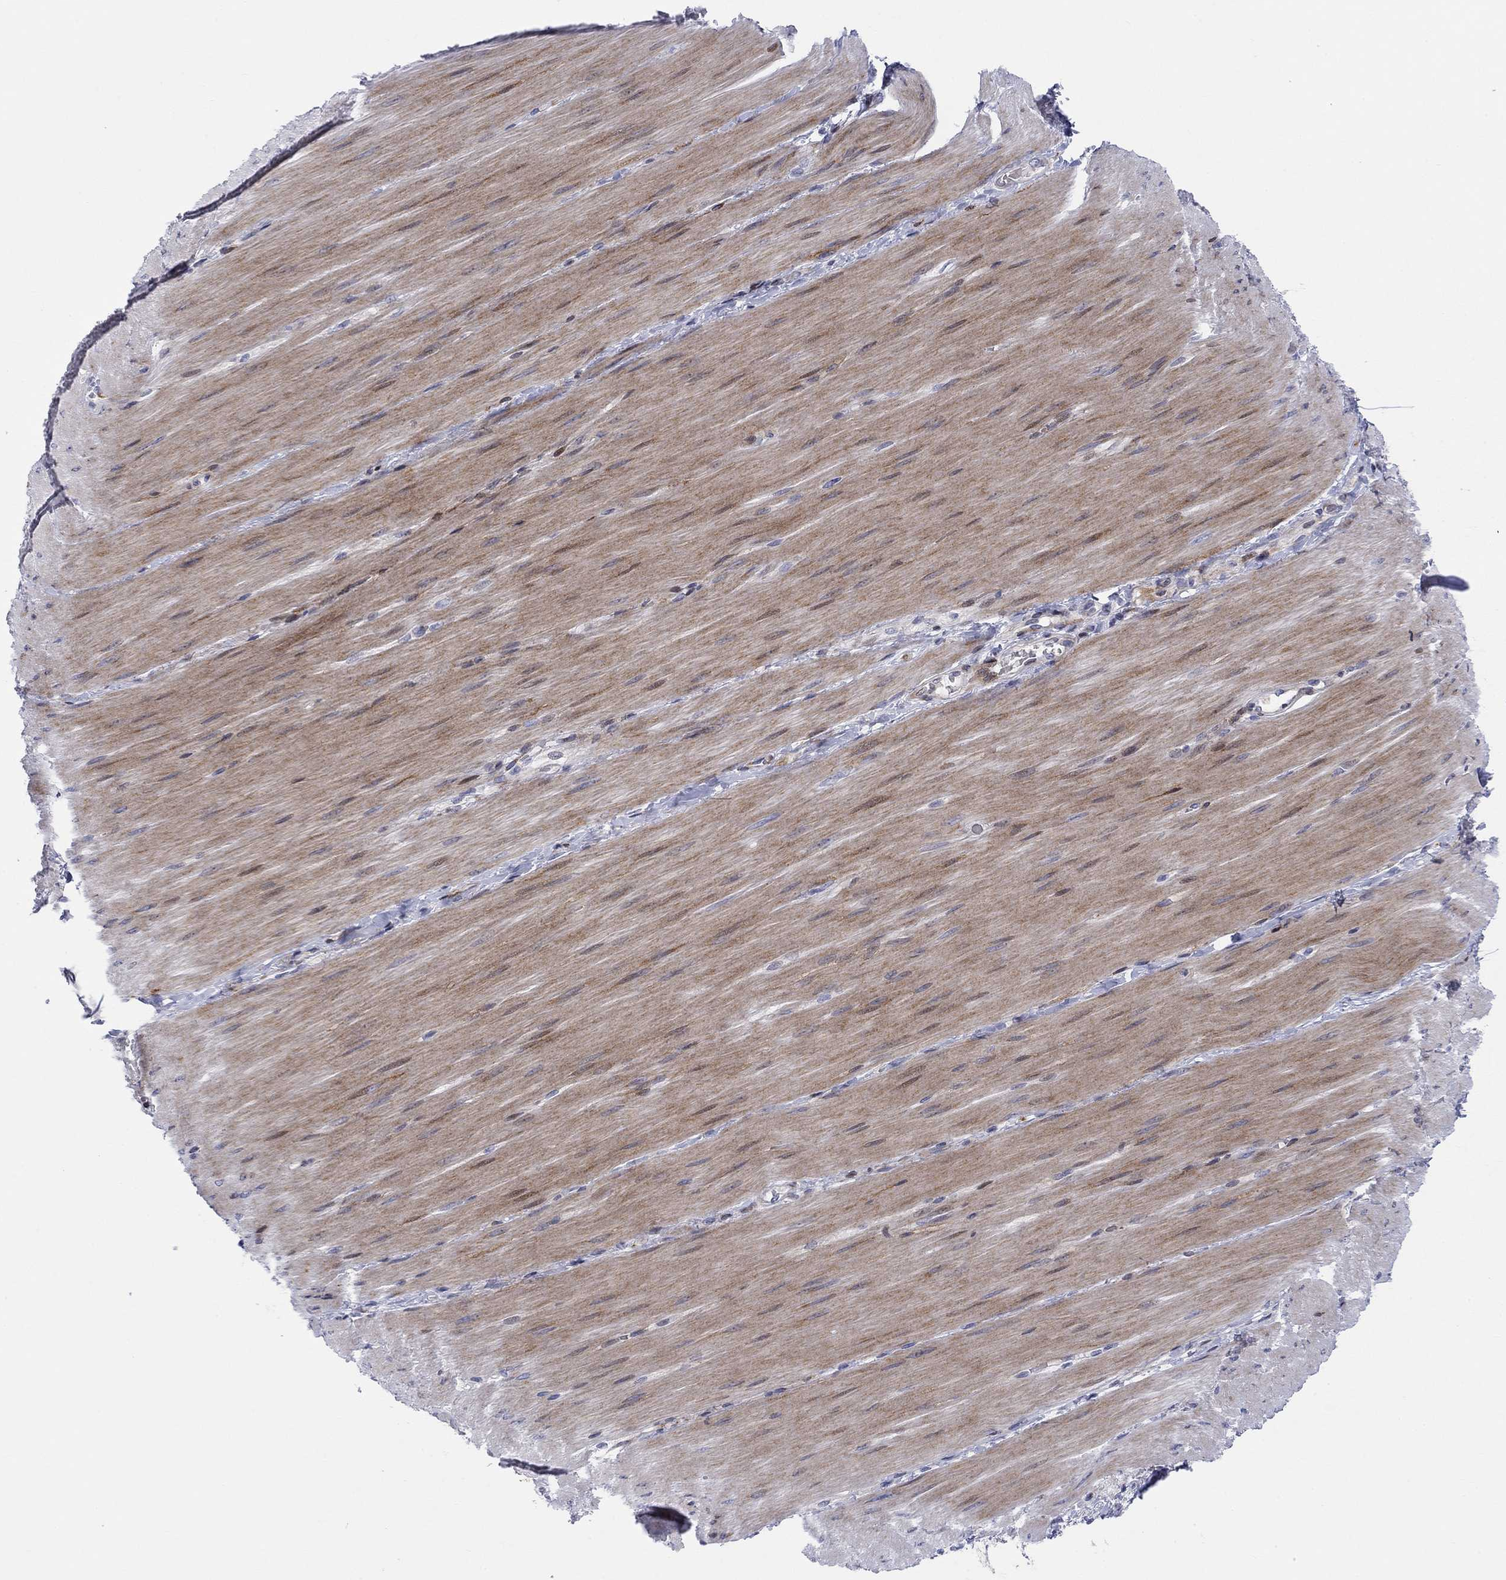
{"staining": {"intensity": "negative", "quantity": "none", "location": "none"}, "tissue": "adipose tissue", "cell_type": "Adipocytes", "image_type": "normal", "snomed": [{"axis": "morphology", "description": "Normal tissue, NOS"}, {"axis": "topography", "description": "Smooth muscle"}, {"axis": "topography", "description": "Duodenum"}, {"axis": "topography", "description": "Peripheral nerve tissue"}], "caption": "Adipocytes are negative for protein expression in unremarkable human adipose tissue. (Brightfield microscopy of DAB (3,3'-diaminobenzidine) immunohistochemistry at high magnification).", "gene": "ARHGAP36", "patient": {"sex": "female", "age": 61}}